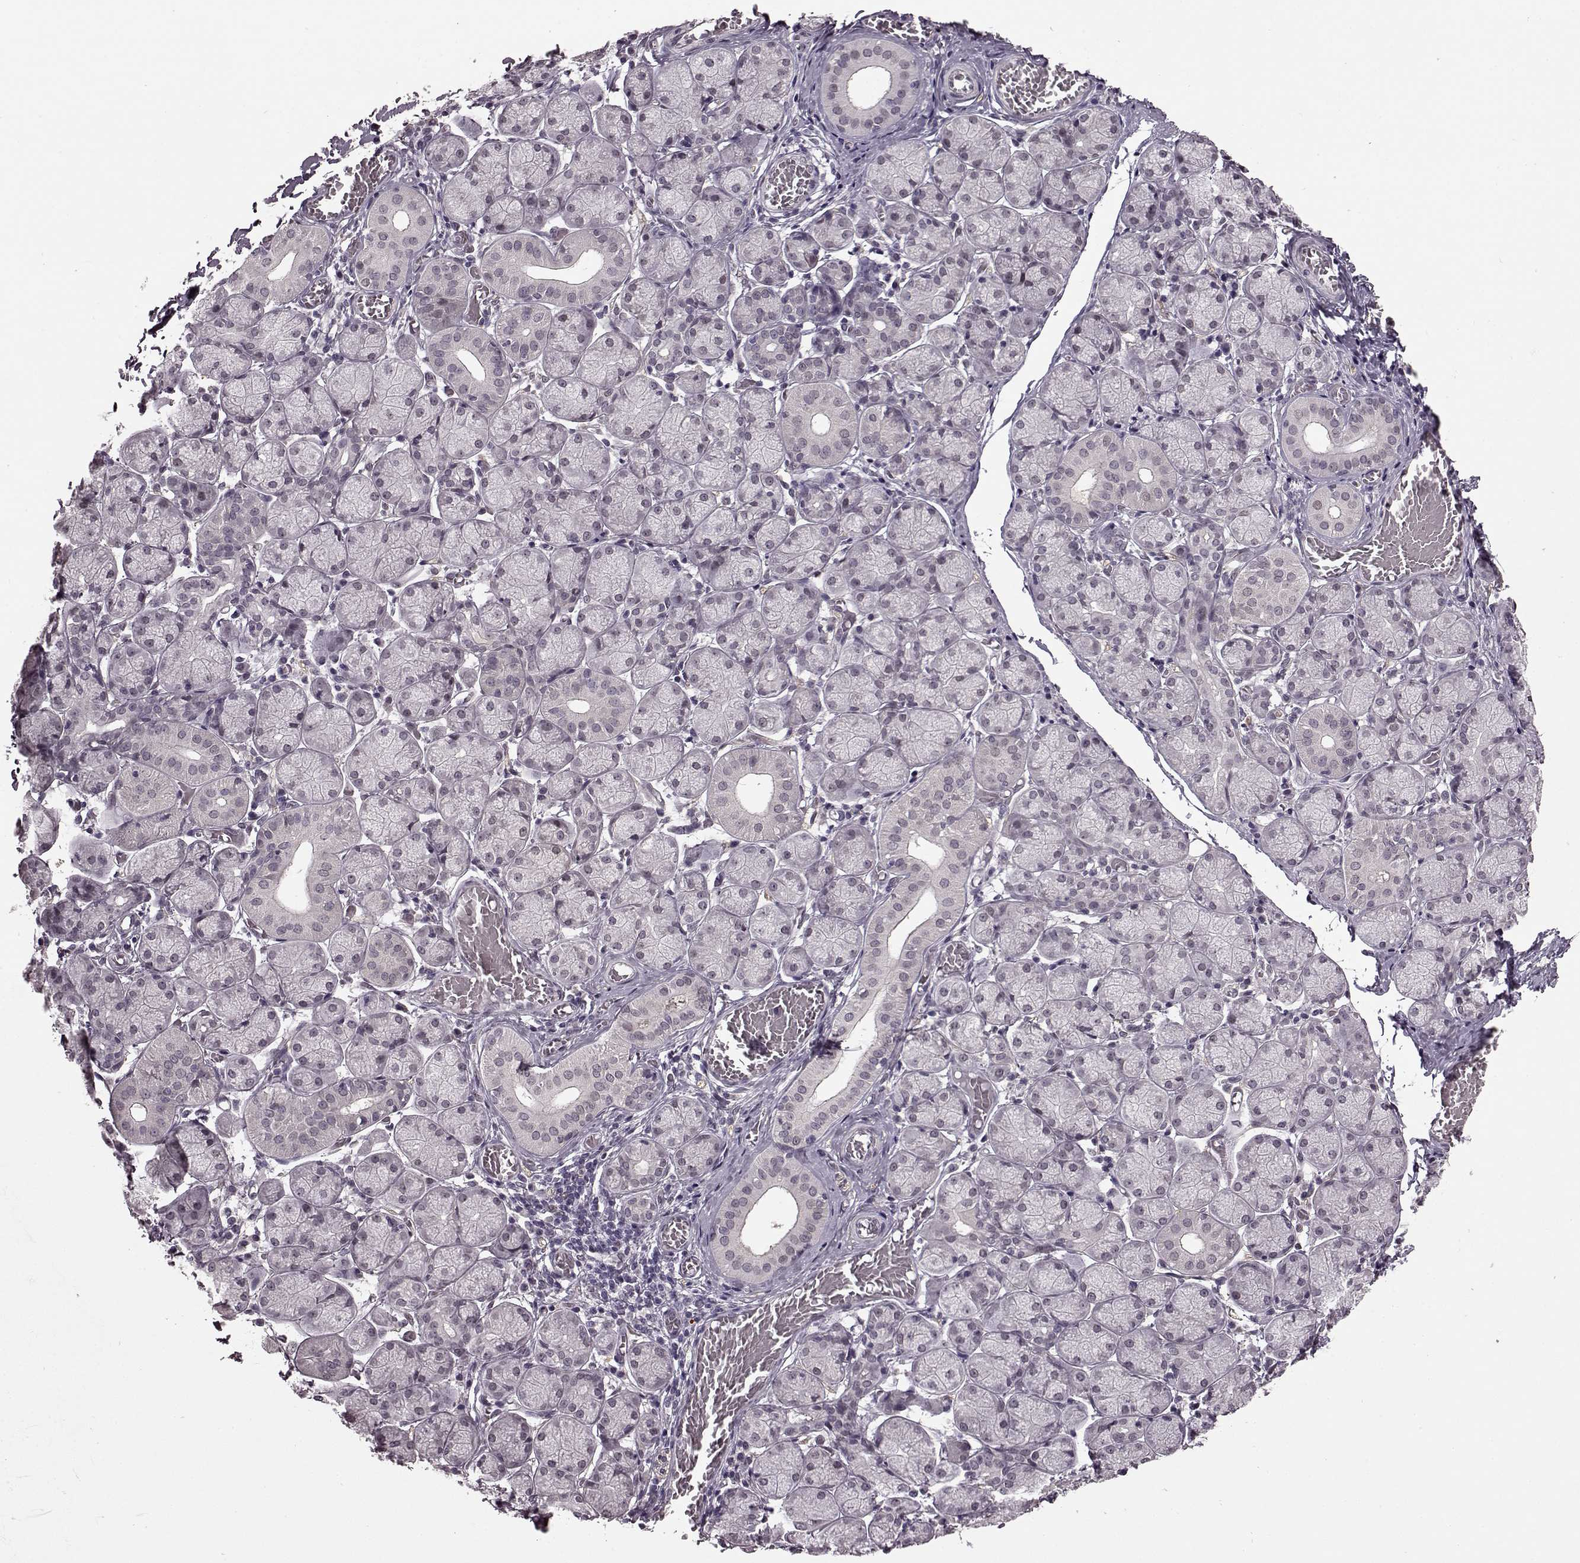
{"staining": {"intensity": "negative", "quantity": "none", "location": "none"}, "tissue": "salivary gland", "cell_type": "Glandular cells", "image_type": "normal", "snomed": [{"axis": "morphology", "description": "Normal tissue, NOS"}, {"axis": "topography", "description": "Salivary gland"}, {"axis": "topography", "description": "Peripheral nerve tissue"}], "caption": "Normal salivary gland was stained to show a protein in brown. There is no significant staining in glandular cells.", "gene": "STX1A", "patient": {"sex": "female", "age": 24}}